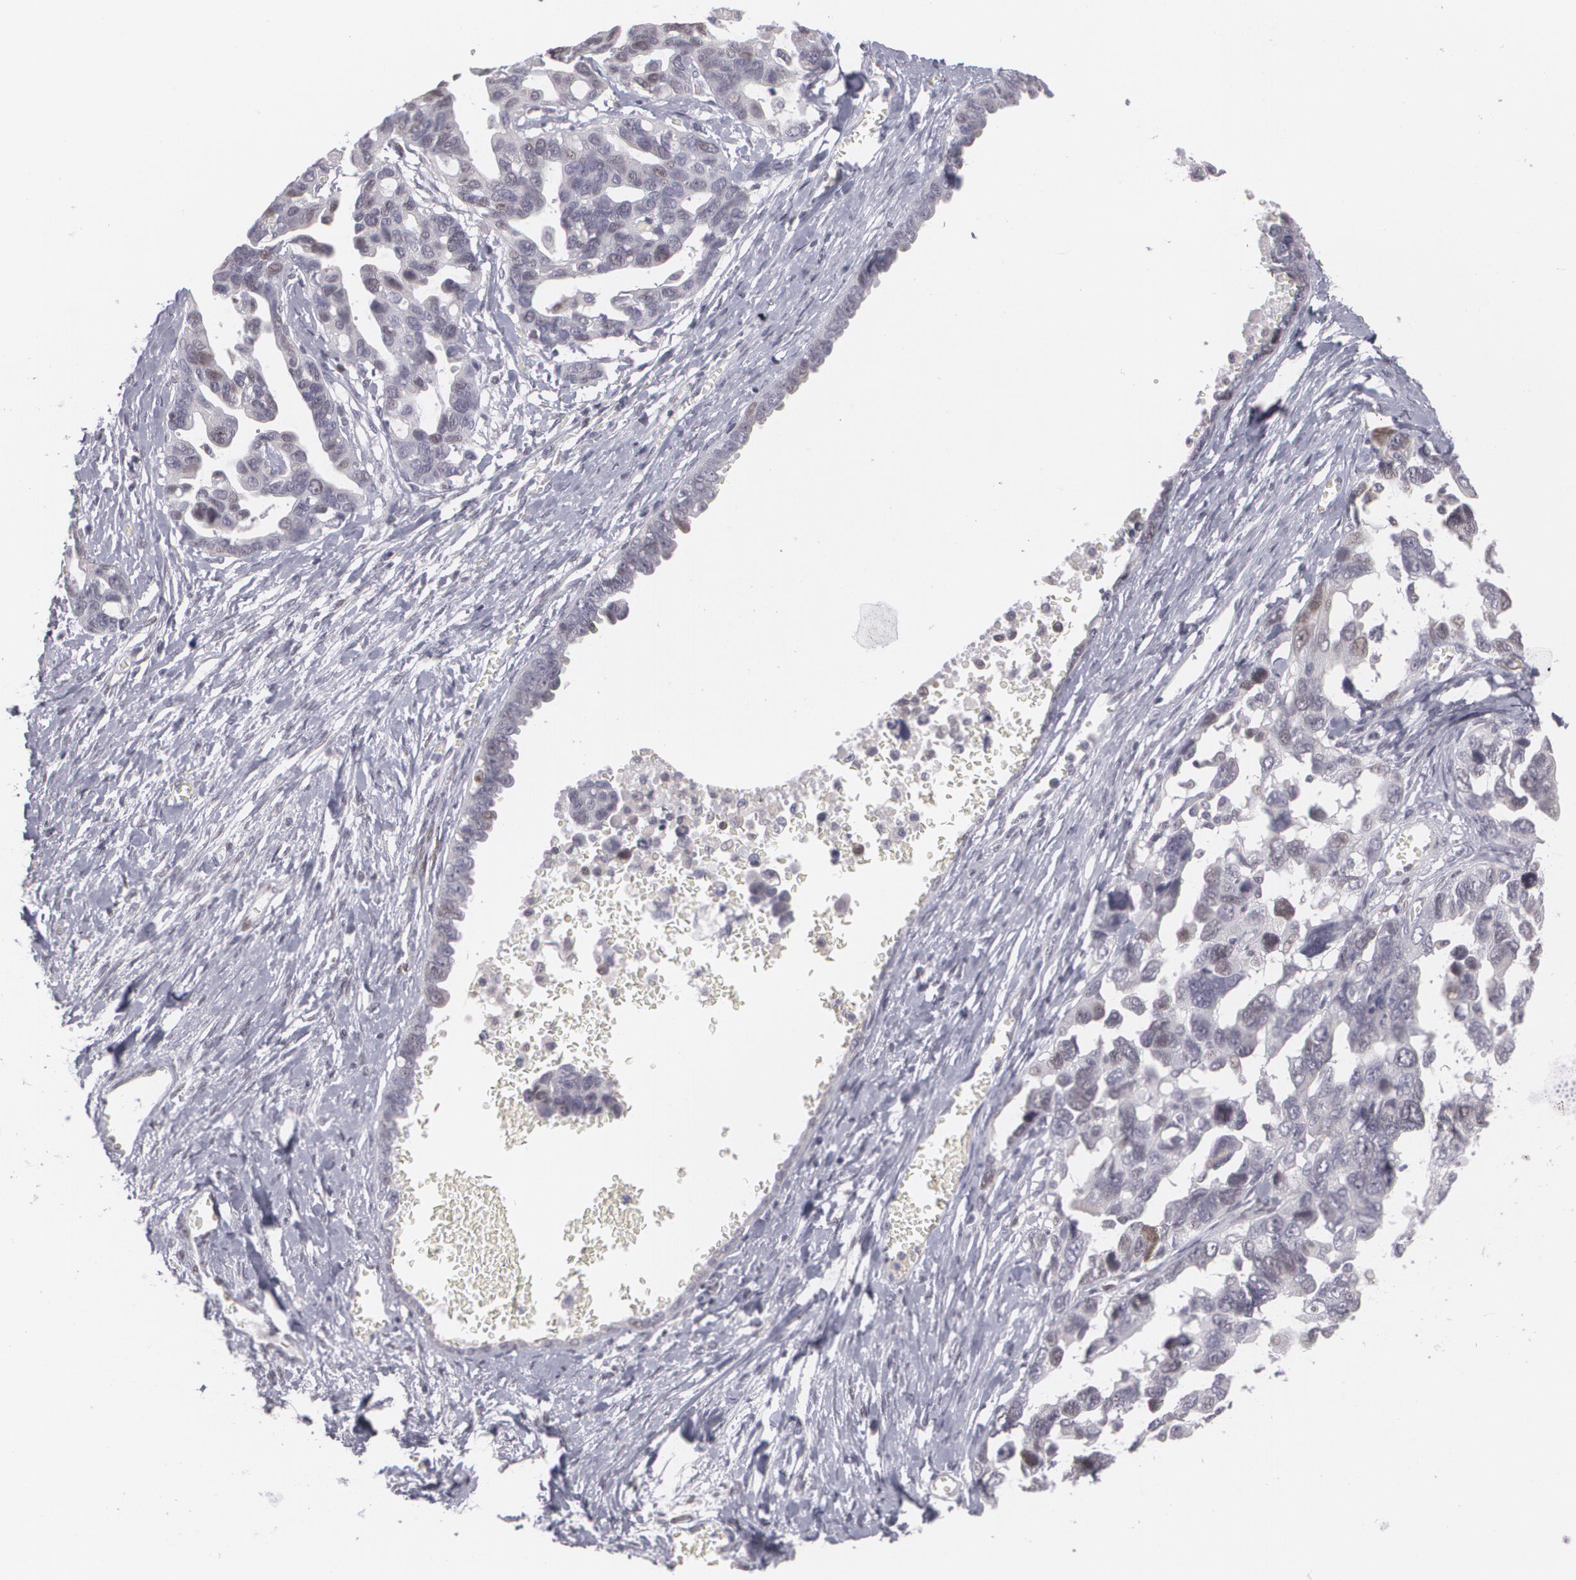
{"staining": {"intensity": "weak", "quantity": "<25%", "location": "nuclear"}, "tissue": "ovarian cancer", "cell_type": "Tumor cells", "image_type": "cancer", "snomed": [{"axis": "morphology", "description": "Cystadenocarcinoma, serous, NOS"}, {"axis": "topography", "description": "Ovary"}], "caption": "The IHC histopathology image has no significant expression in tumor cells of ovarian serous cystadenocarcinoma tissue.", "gene": "ZBTB16", "patient": {"sex": "female", "age": 69}}